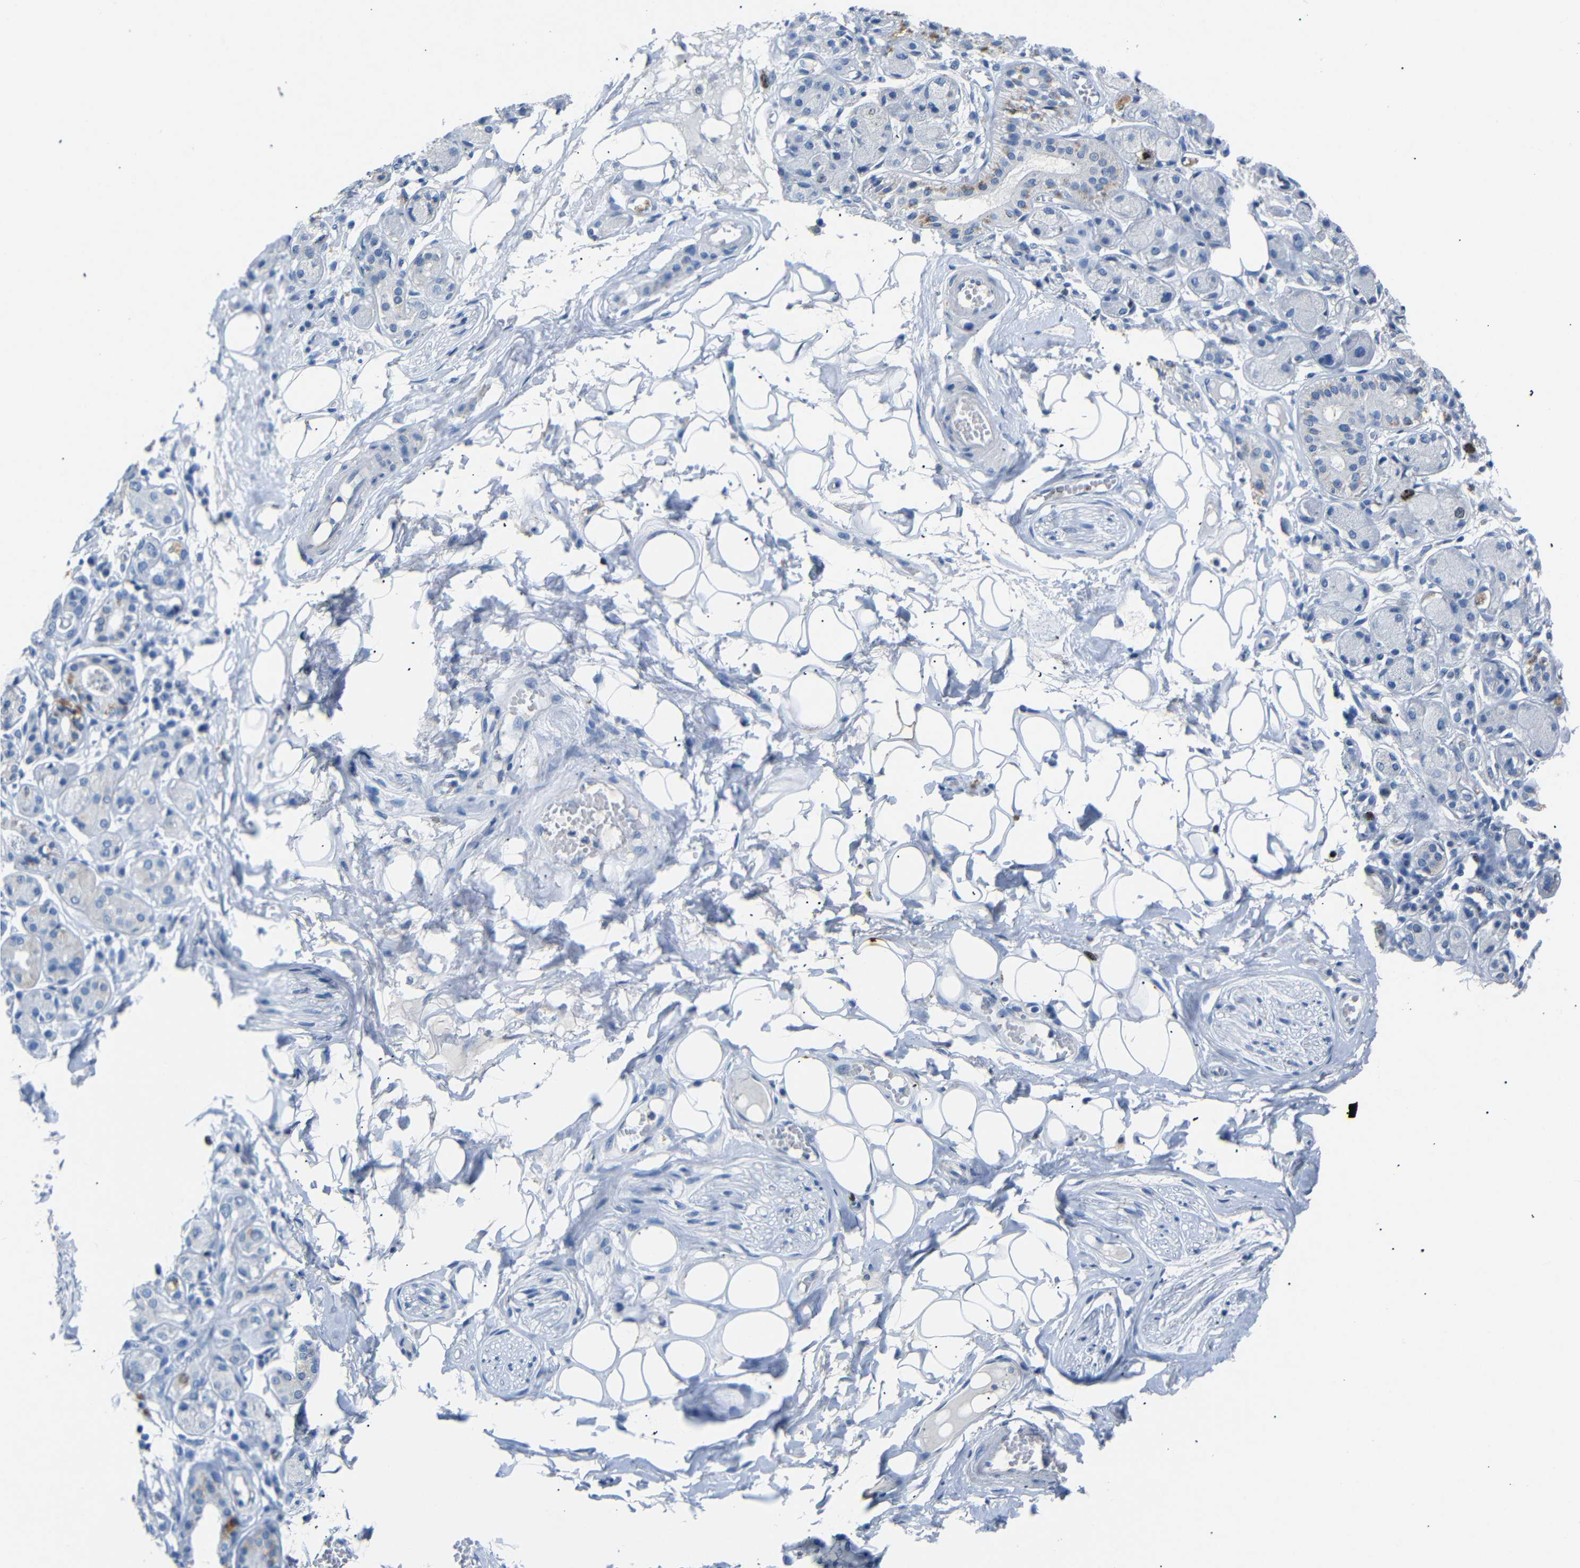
{"staining": {"intensity": "negative", "quantity": "none", "location": "none"}, "tissue": "adipose tissue", "cell_type": "Adipocytes", "image_type": "normal", "snomed": [{"axis": "morphology", "description": "Normal tissue, NOS"}, {"axis": "morphology", "description": "Inflammation, NOS"}, {"axis": "topography", "description": "Salivary gland"}, {"axis": "topography", "description": "Peripheral nerve tissue"}], "caption": "High power microscopy image of an immunohistochemistry image of unremarkable adipose tissue, revealing no significant positivity in adipocytes. The staining was performed using DAB to visualize the protein expression in brown, while the nuclei were stained in blue with hematoxylin (Magnification: 20x).", "gene": "INCENP", "patient": {"sex": "female", "age": 75}}